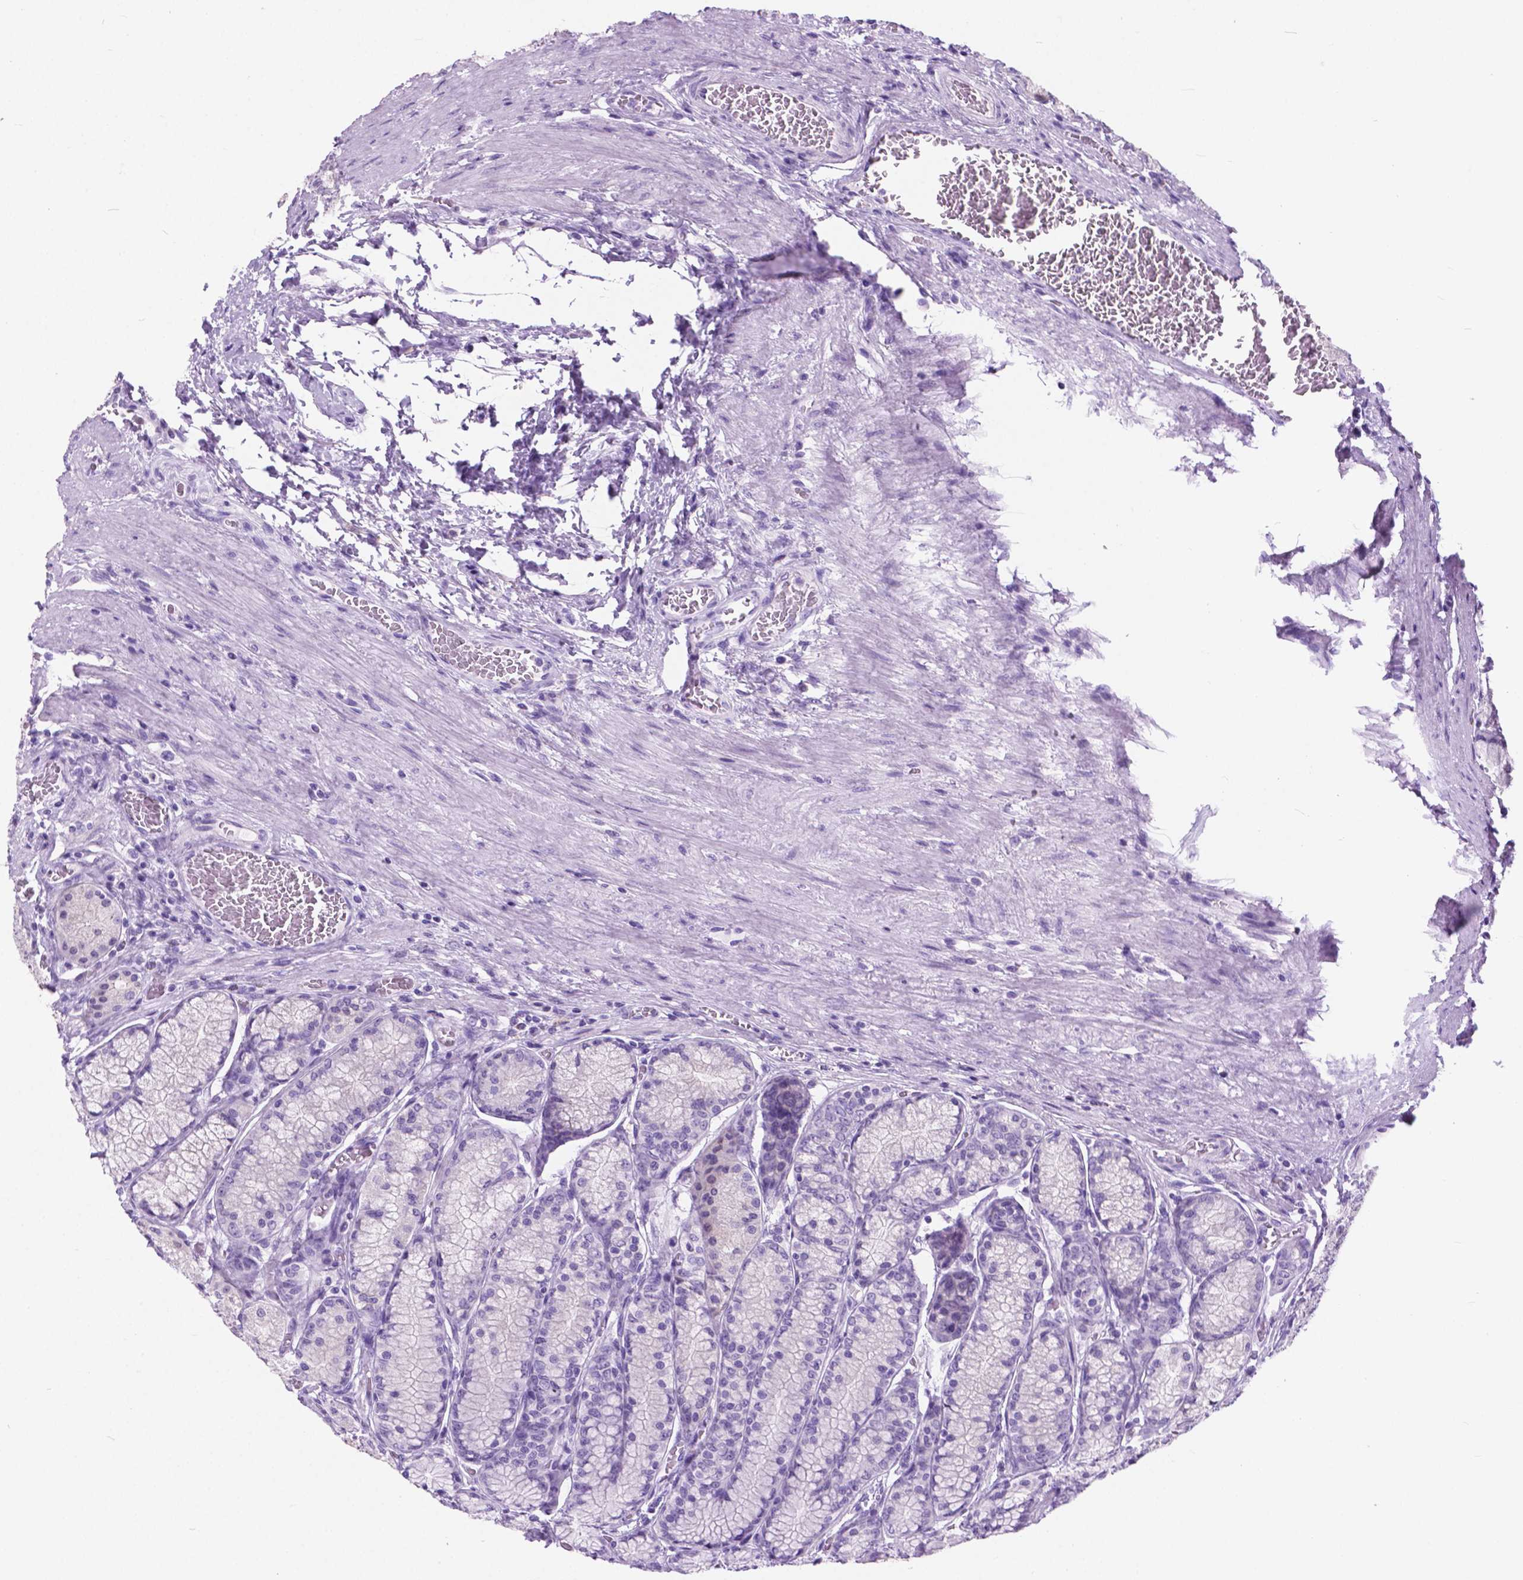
{"staining": {"intensity": "weak", "quantity": "<25%", "location": "cytoplasmic/membranous,nuclear"}, "tissue": "stomach", "cell_type": "Glandular cells", "image_type": "normal", "snomed": [{"axis": "morphology", "description": "Normal tissue, NOS"}, {"axis": "morphology", "description": "Adenocarcinoma, NOS"}, {"axis": "morphology", "description": "Adenocarcinoma, High grade"}, {"axis": "topography", "description": "Stomach, upper"}, {"axis": "topography", "description": "Stomach"}], "caption": "IHC image of normal stomach: stomach stained with DAB demonstrates no significant protein expression in glandular cells. (Stains: DAB (3,3'-diaminobenzidine) immunohistochemistry (IHC) with hematoxylin counter stain, Microscopy: brightfield microscopy at high magnification).", "gene": "ARMS2", "patient": {"sex": "female", "age": 65}}